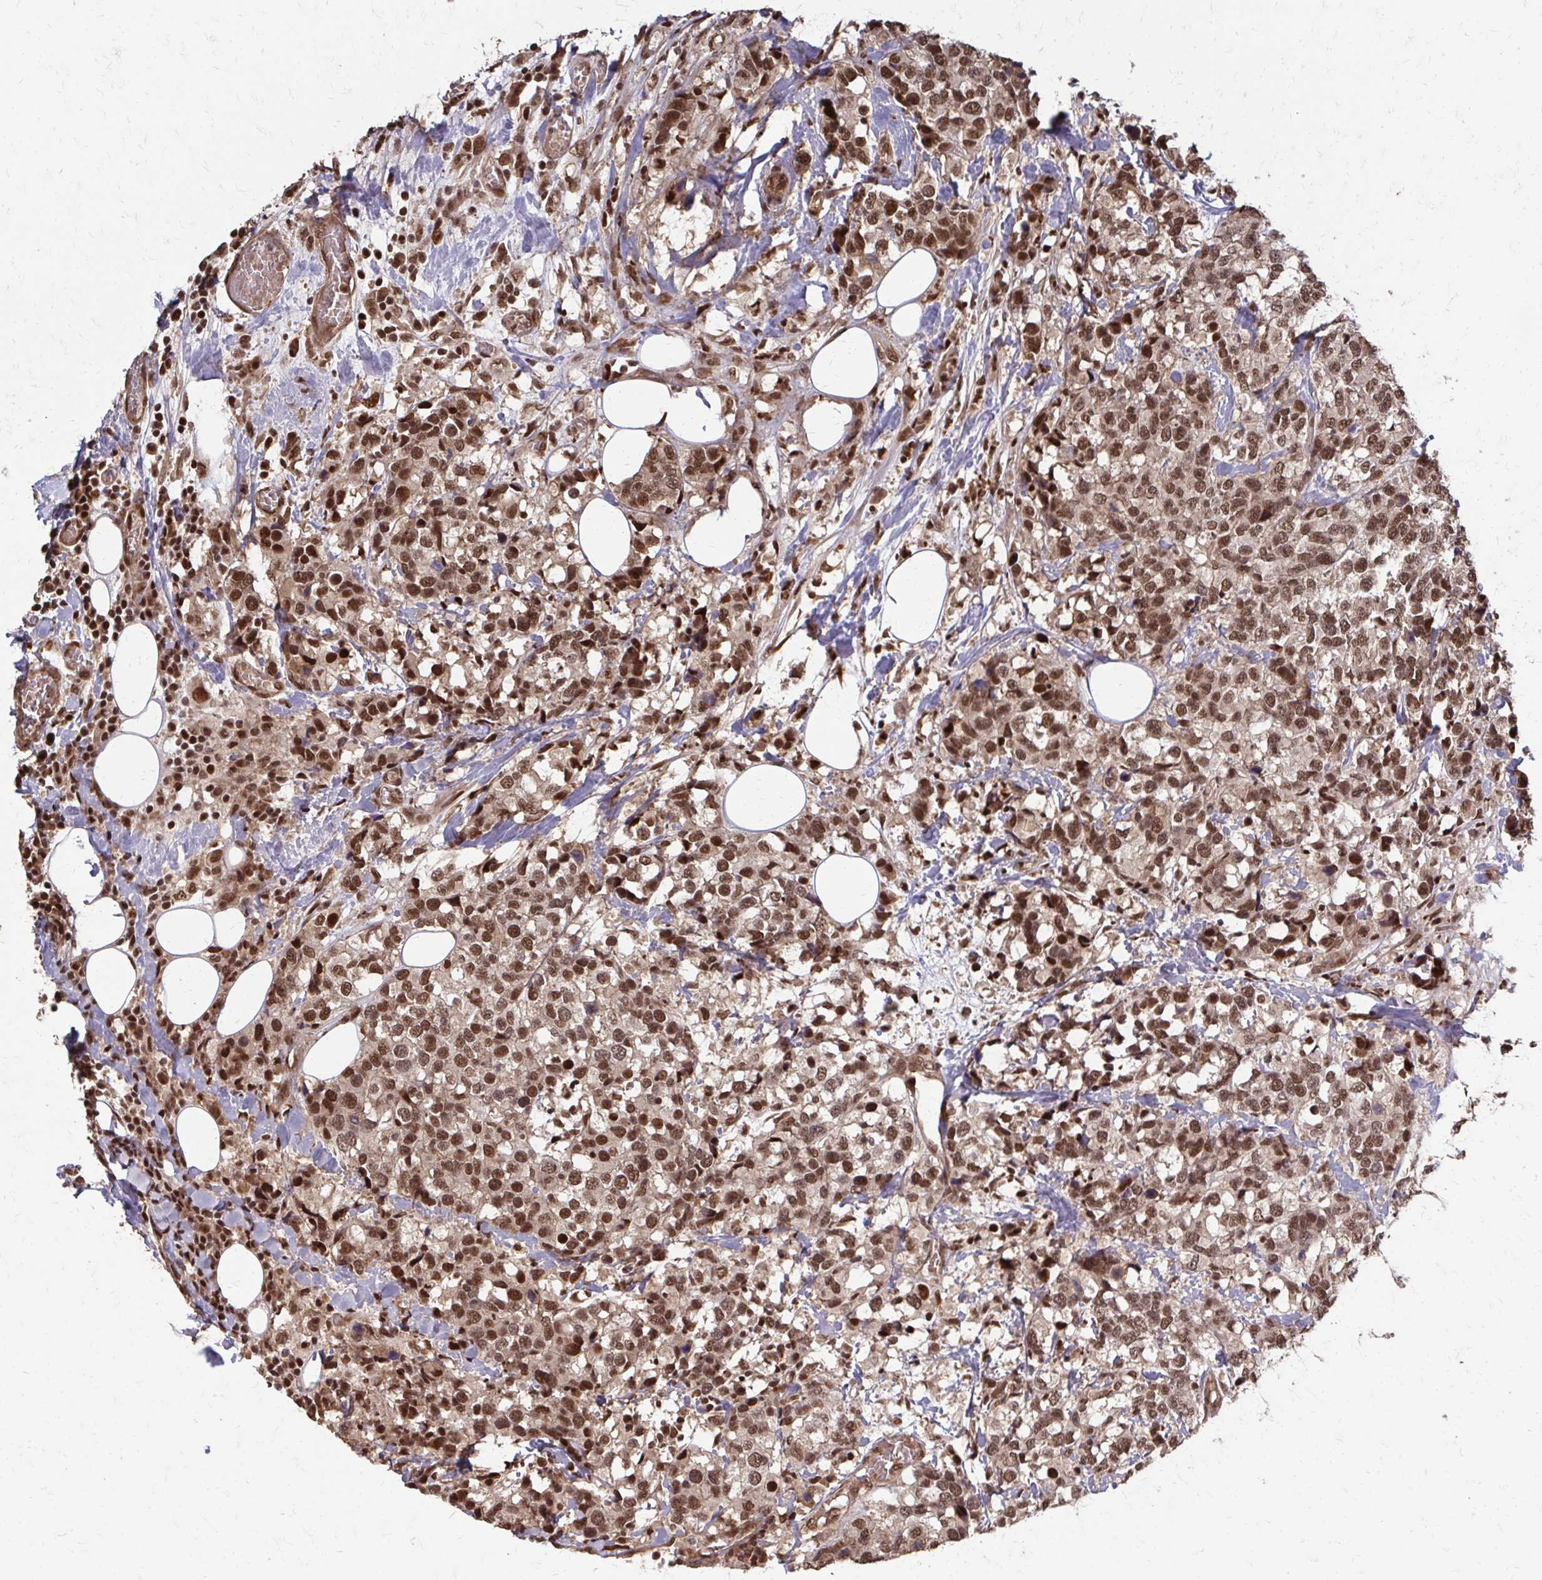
{"staining": {"intensity": "moderate", "quantity": ">75%", "location": "nuclear"}, "tissue": "breast cancer", "cell_type": "Tumor cells", "image_type": "cancer", "snomed": [{"axis": "morphology", "description": "Lobular carcinoma"}, {"axis": "topography", "description": "Breast"}], "caption": "Breast cancer was stained to show a protein in brown. There is medium levels of moderate nuclear expression in approximately >75% of tumor cells.", "gene": "SS18", "patient": {"sex": "female", "age": 59}}